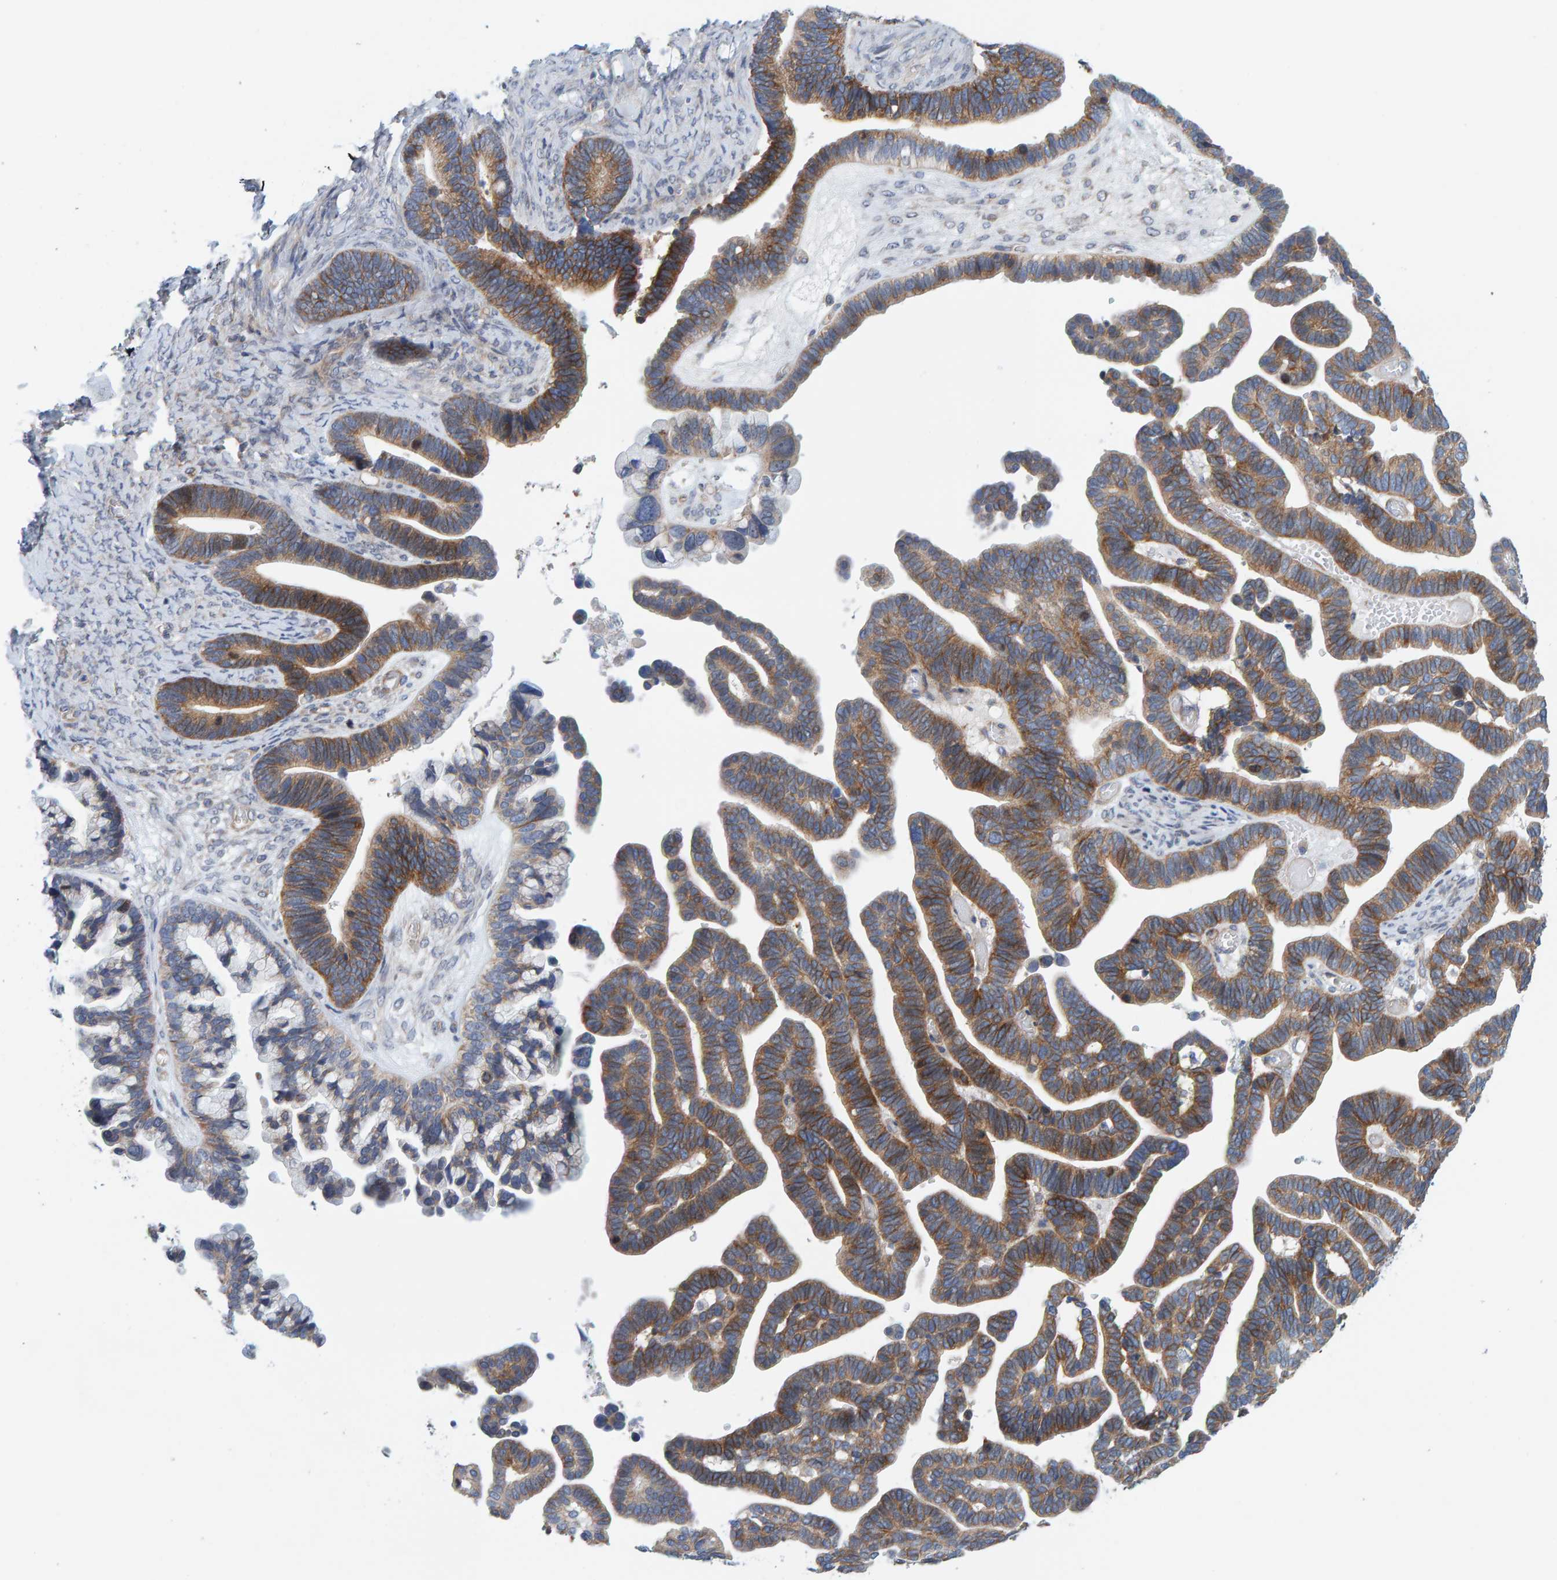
{"staining": {"intensity": "moderate", "quantity": ">75%", "location": "cytoplasmic/membranous"}, "tissue": "ovarian cancer", "cell_type": "Tumor cells", "image_type": "cancer", "snomed": [{"axis": "morphology", "description": "Cystadenocarcinoma, serous, NOS"}, {"axis": "topography", "description": "Ovary"}], "caption": "This micrograph displays immunohistochemistry staining of ovarian cancer, with medium moderate cytoplasmic/membranous staining in approximately >75% of tumor cells.", "gene": "RGP1", "patient": {"sex": "female", "age": 56}}